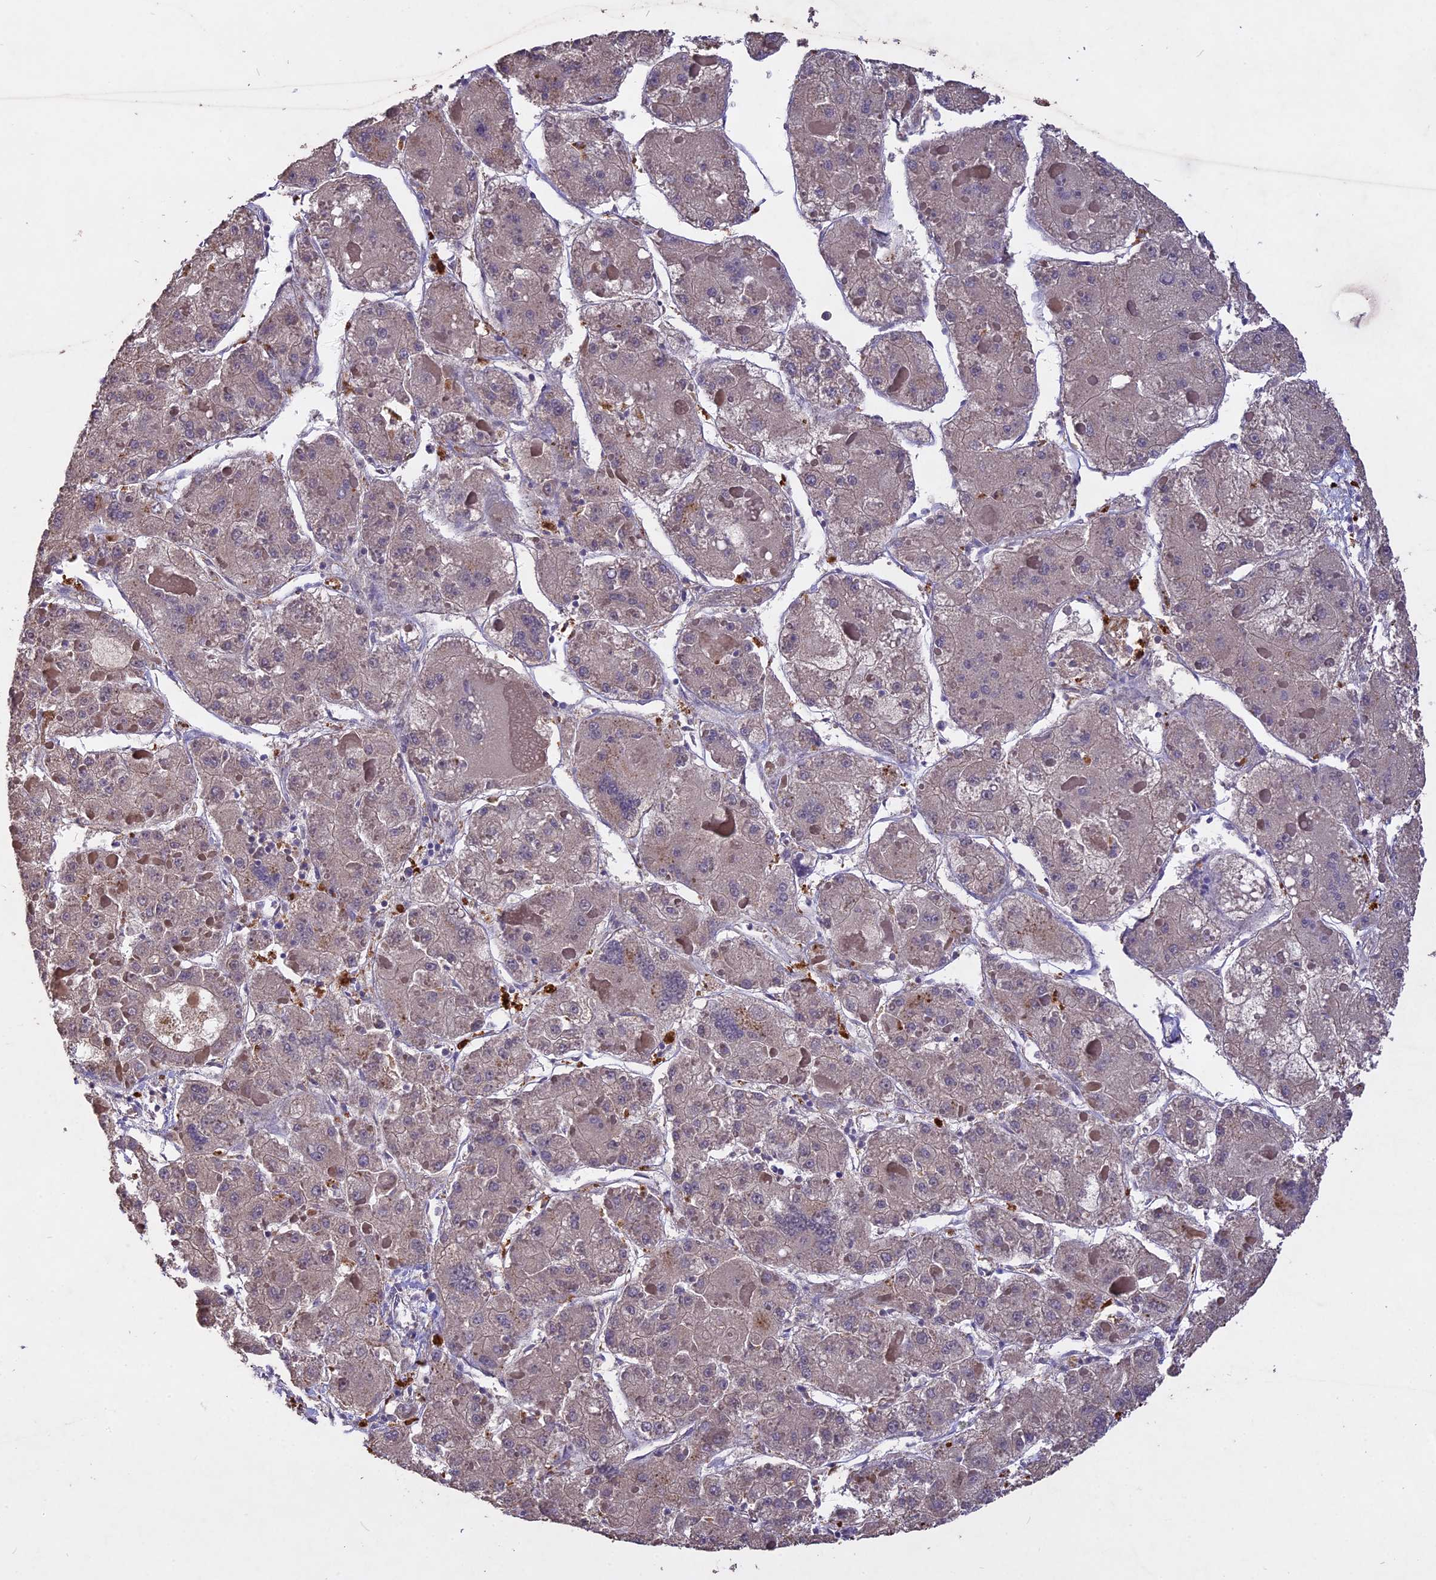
{"staining": {"intensity": "weak", "quantity": ">75%", "location": "cytoplasmic/membranous"}, "tissue": "liver cancer", "cell_type": "Tumor cells", "image_type": "cancer", "snomed": [{"axis": "morphology", "description": "Carcinoma, Hepatocellular, NOS"}, {"axis": "topography", "description": "Liver"}], "caption": "This is an image of immunohistochemistry staining of liver cancer, which shows weak expression in the cytoplasmic/membranous of tumor cells.", "gene": "SLC26A4", "patient": {"sex": "female", "age": 73}}